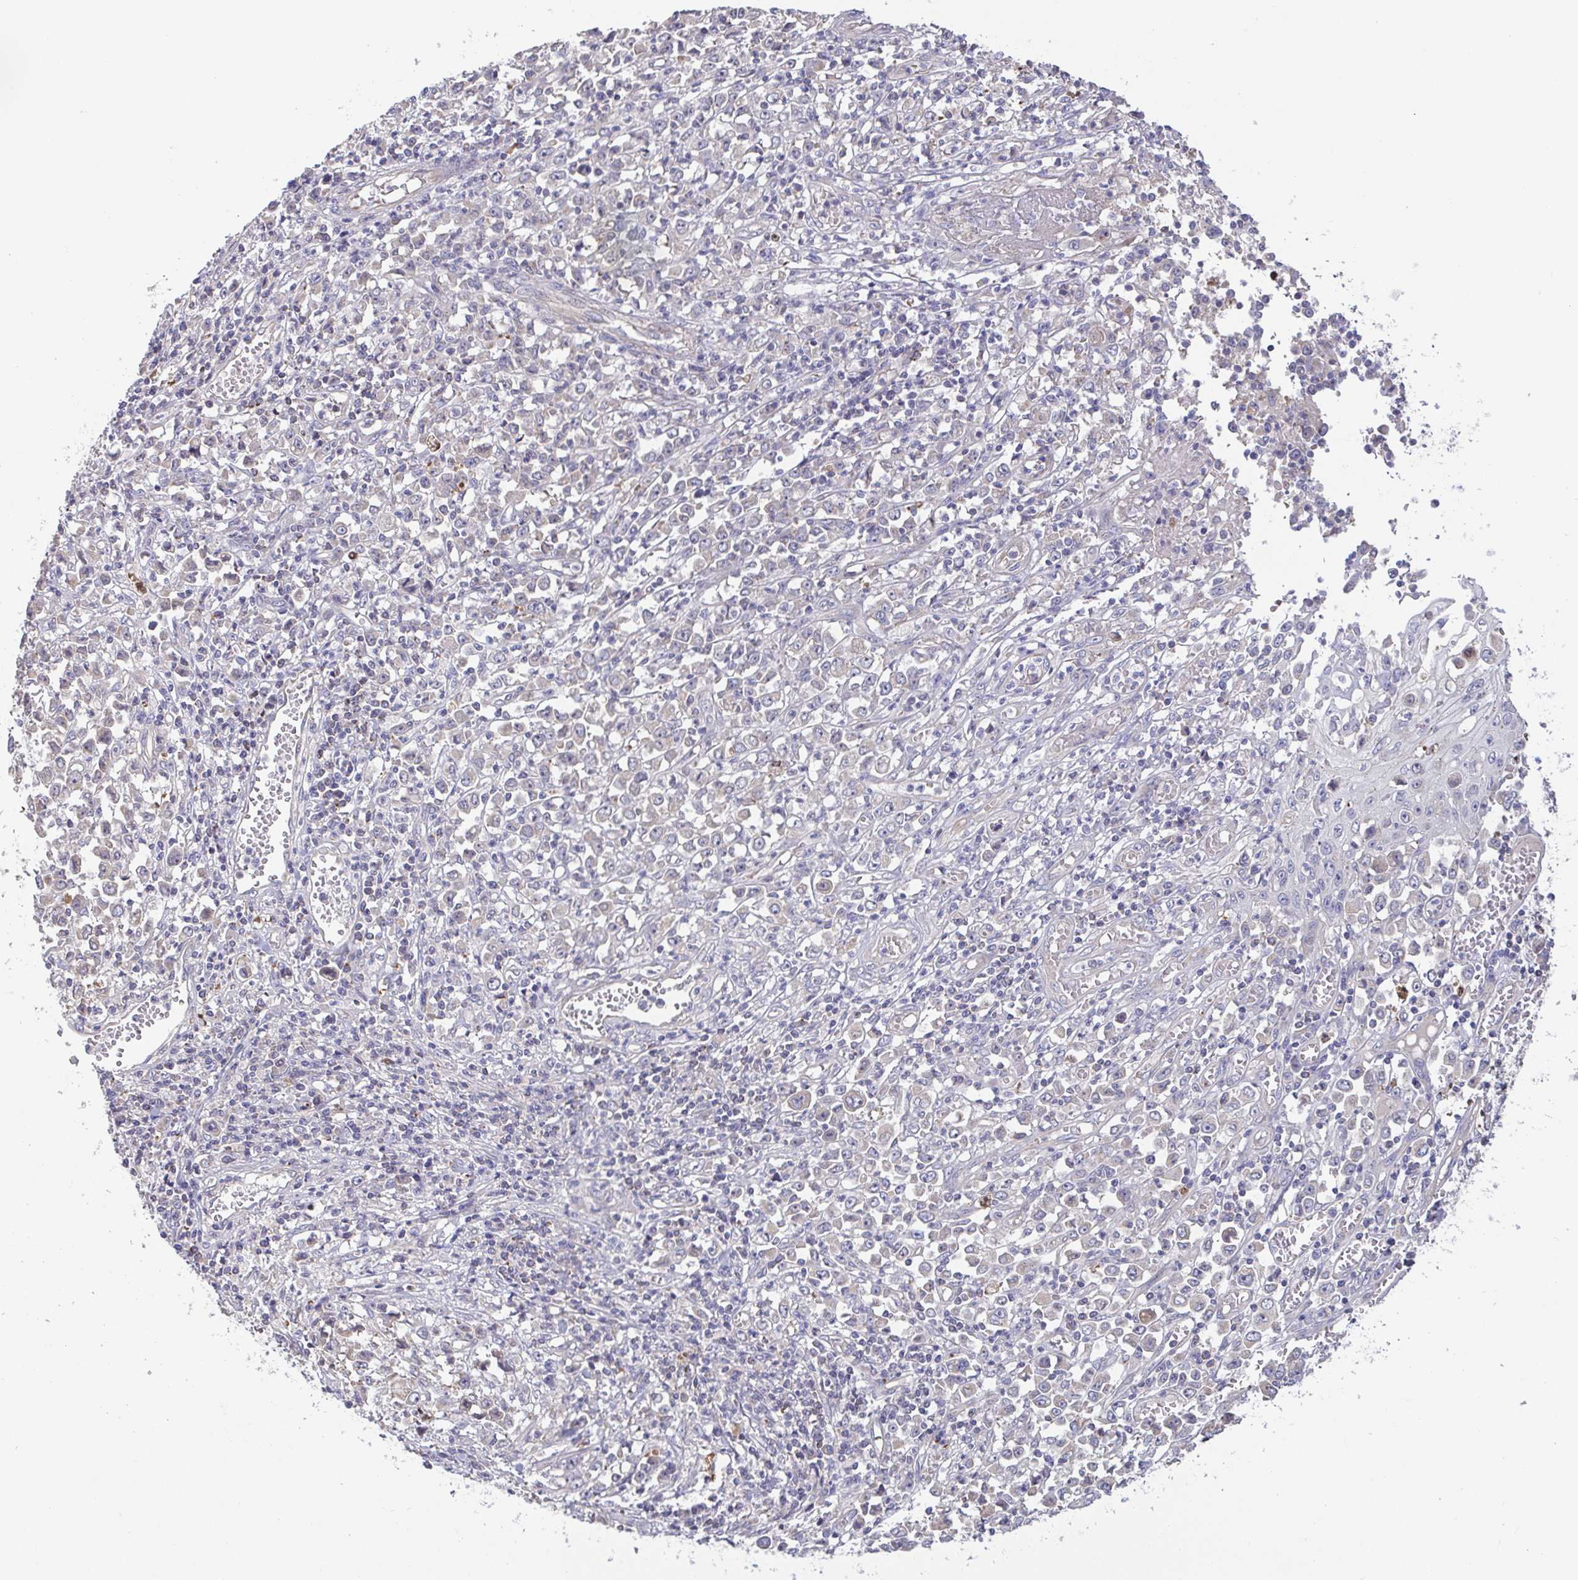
{"staining": {"intensity": "negative", "quantity": "none", "location": "none"}, "tissue": "stomach cancer", "cell_type": "Tumor cells", "image_type": "cancer", "snomed": [{"axis": "morphology", "description": "Adenocarcinoma, NOS"}, {"axis": "topography", "description": "Stomach, upper"}], "caption": "IHC photomicrograph of adenocarcinoma (stomach) stained for a protein (brown), which reveals no expression in tumor cells. (DAB immunohistochemistry (IHC) with hematoxylin counter stain).", "gene": "OSBPL7", "patient": {"sex": "male", "age": 70}}